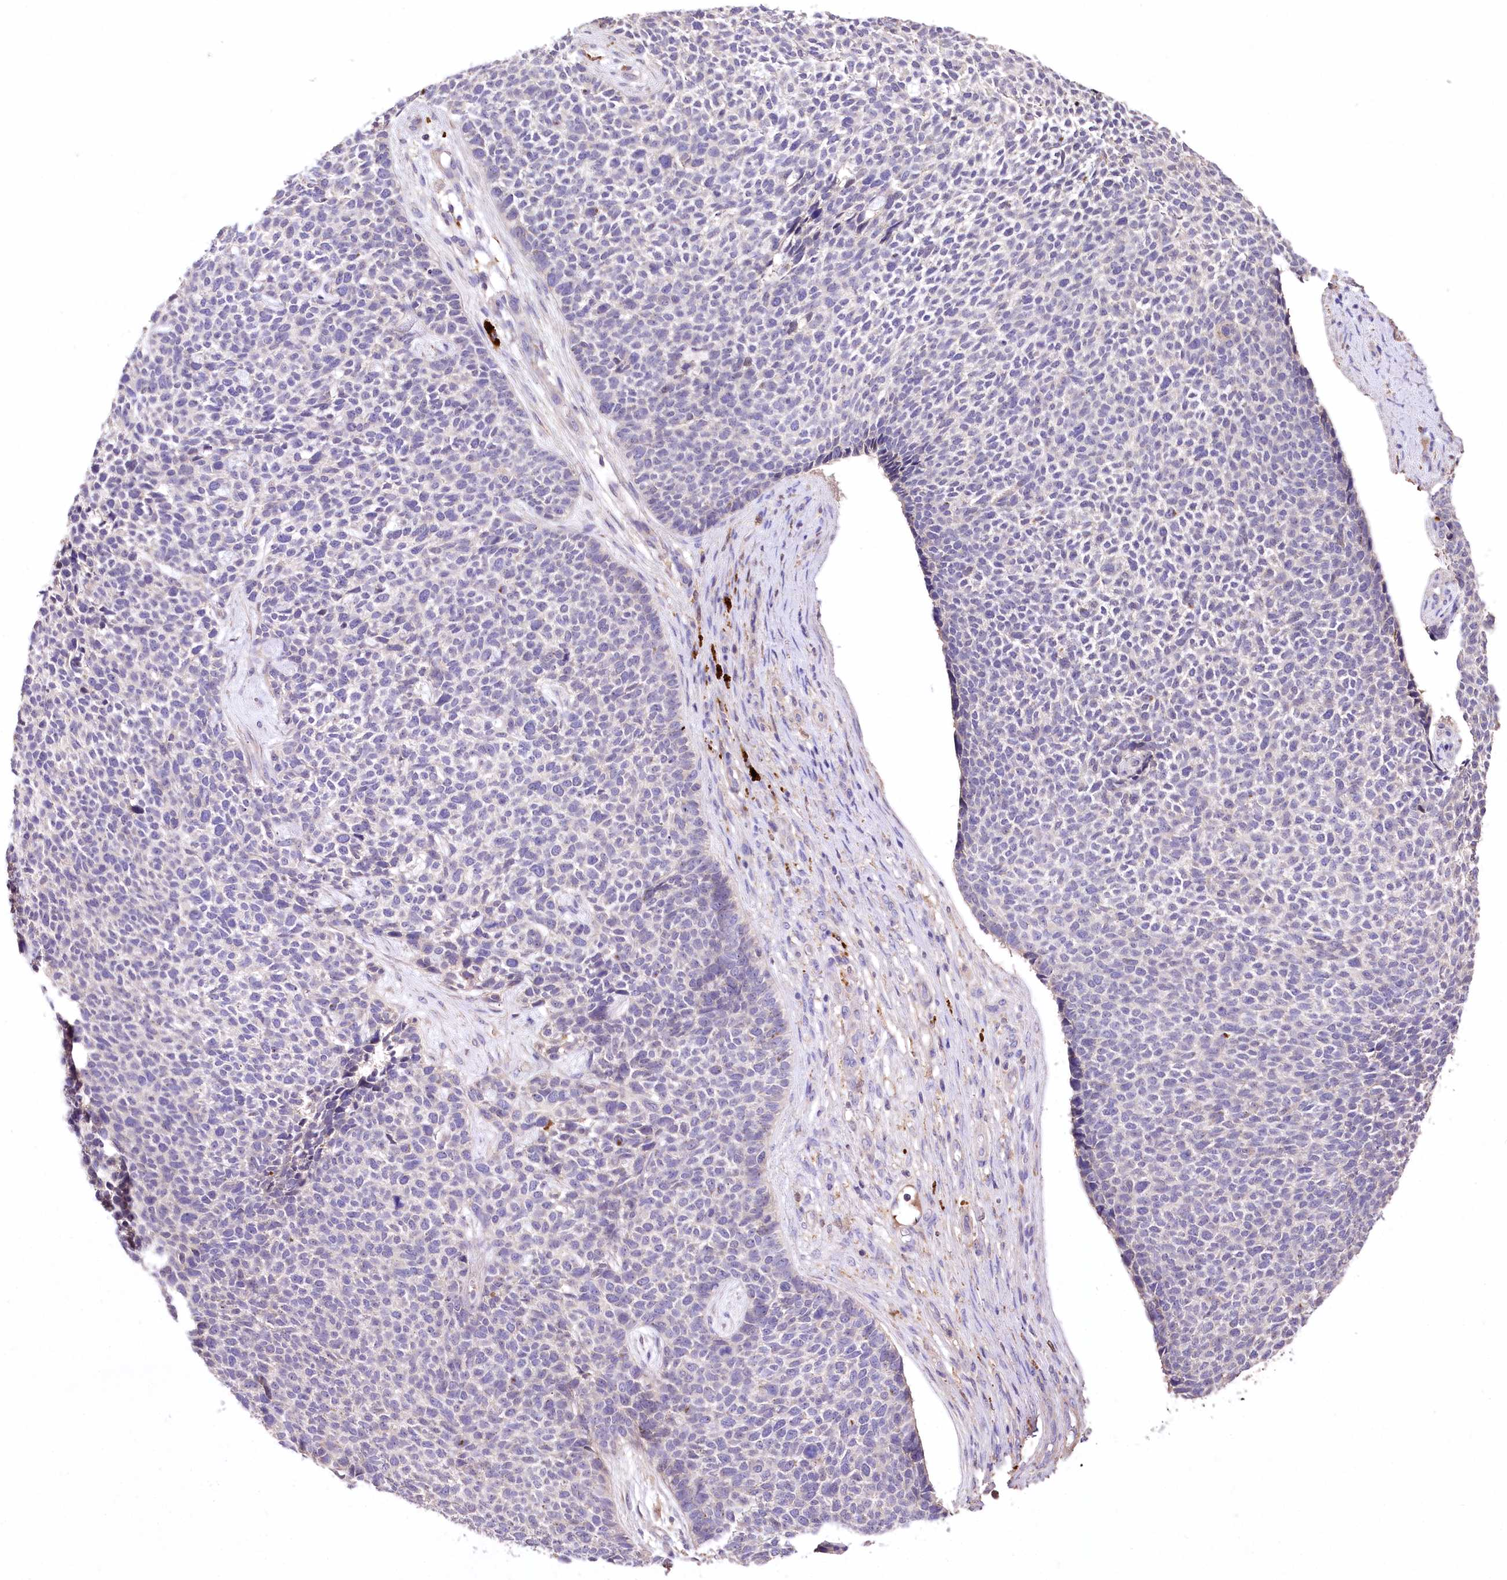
{"staining": {"intensity": "negative", "quantity": "none", "location": "none"}, "tissue": "skin cancer", "cell_type": "Tumor cells", "image_type": "cancer", "snomed": [{"axis": "morphology", "description": "Basal cell carcinoma"}, {"axis": "topography", "description": "Skin"}], "caption": "Skin basal cell carcinoma was stained to show a protein in brown. There is no significant staining in tumor cells.", "gene": "PCYOX1L", "patient": {"sex": "female", "age": 84}}